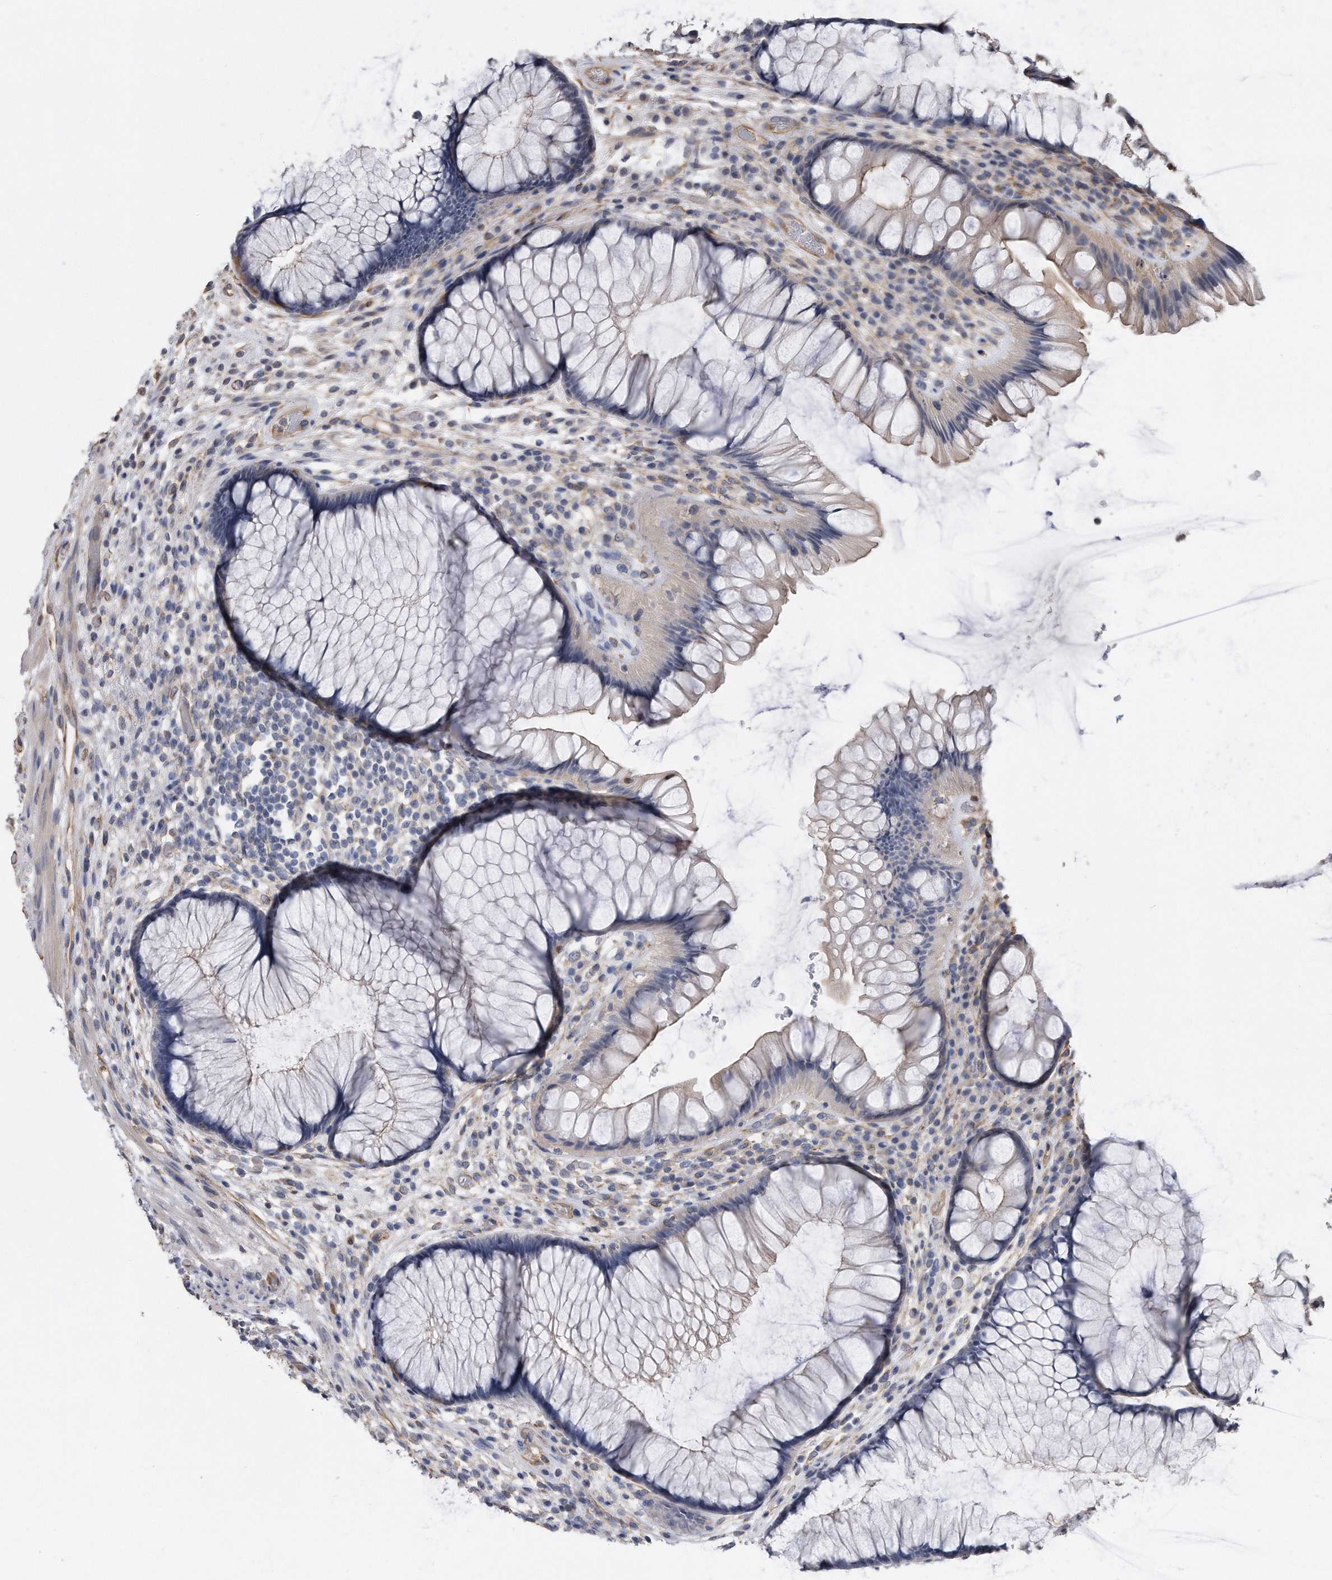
{"staining": {"intensity": "moderate", "quantity": "<25%", "location": "cytoplasmic/membranous"}, "tissue": "rectum", "cell_type": "Glandular cells", "image_type": "normal", "snomed": [{"axis": "morphology", "description": "Normal tissue, NOS"}, {"axis": "topography", "description": "Rectum"}], "caption": "Immunohistochemical staining of unremarkable rectum shows <25% levels of moderate cytoplasmic/membranous protein positivity in about <25% of glandular cells.", "gene": "GPC1", "patient": {"sex": "male", "age": 51}}